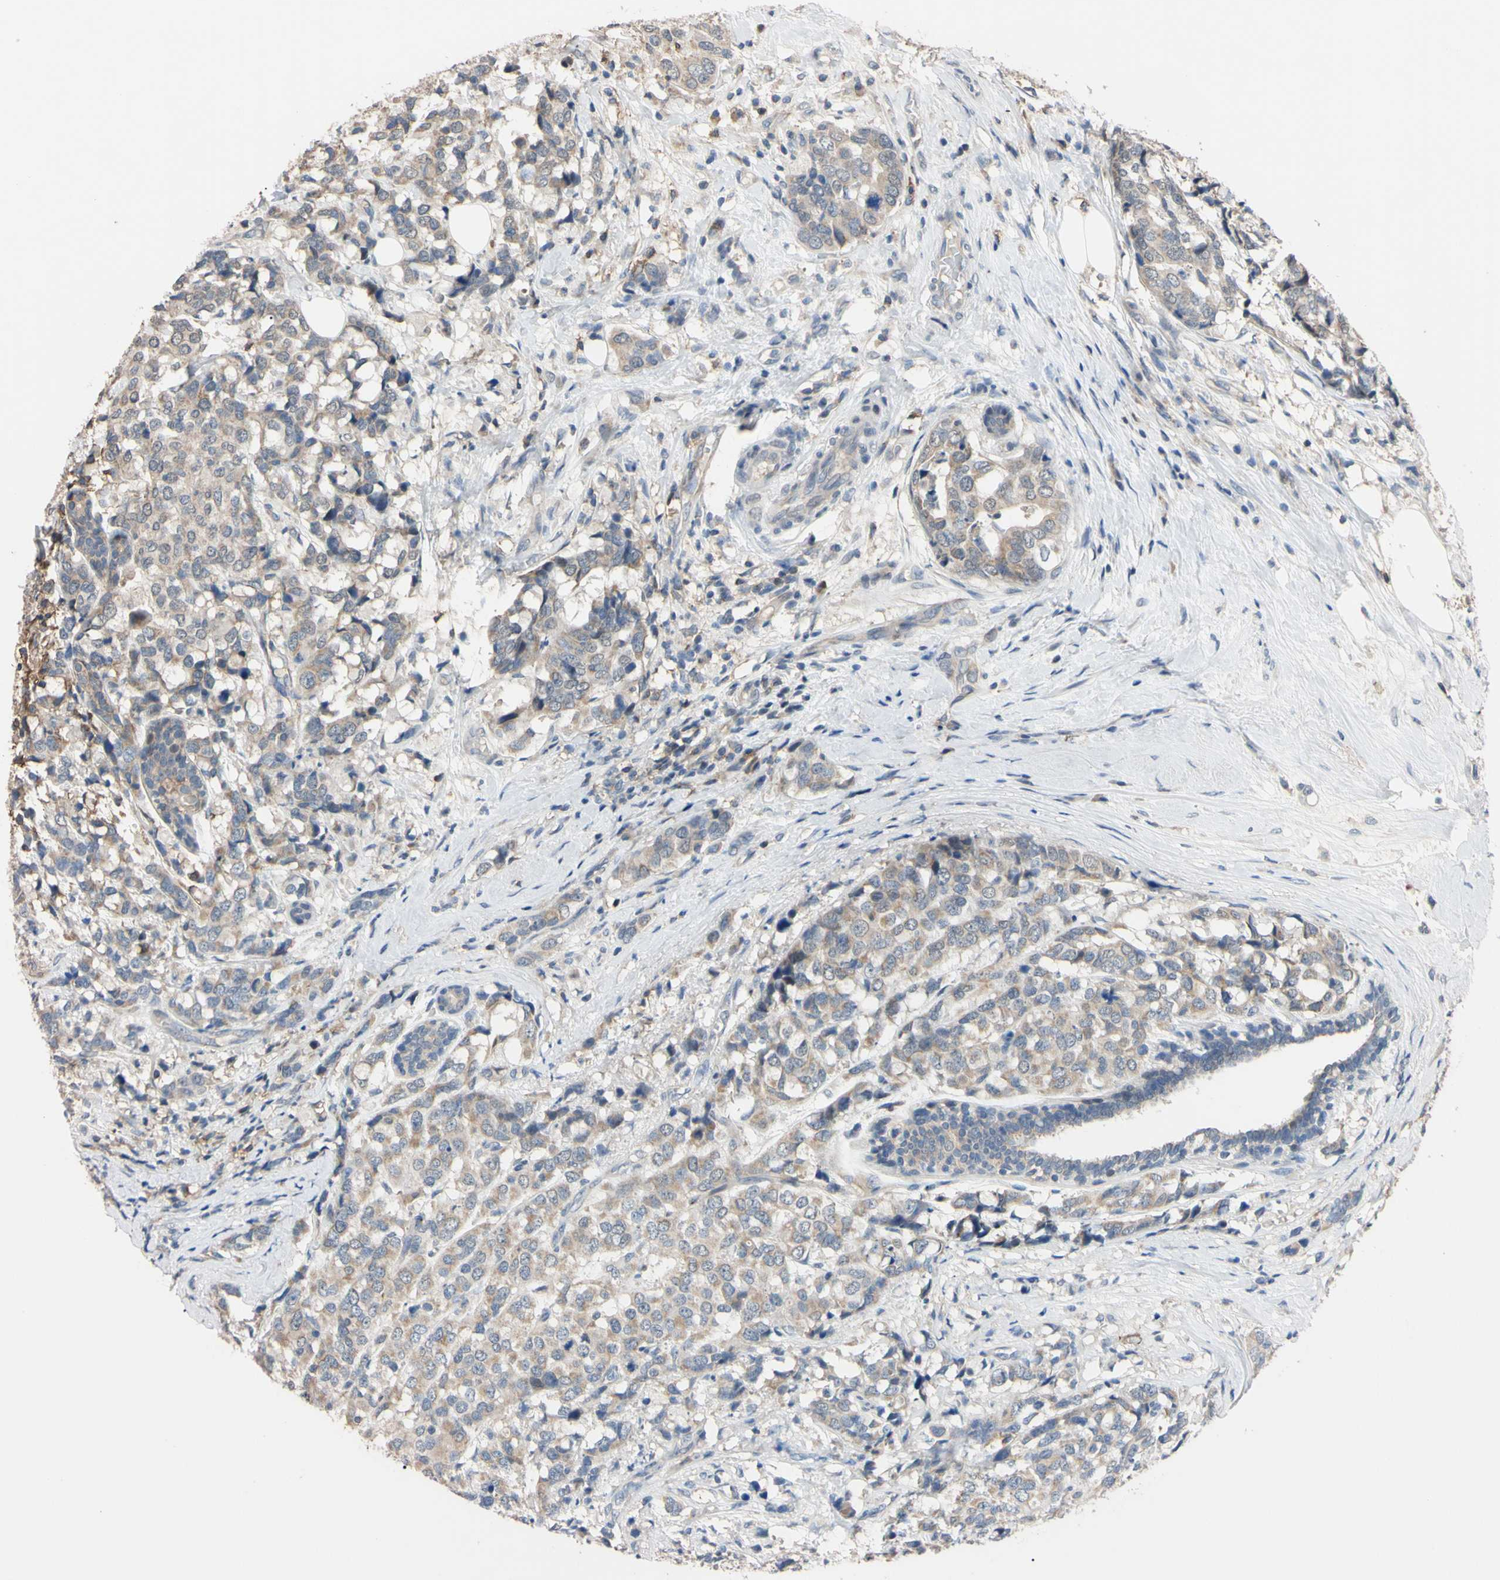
{"staining": {"intensity": "weak", "quantity": ">75%", "location": "cytoplasmic/membranous"}, "tissue": "breast cancer", "cell_type": "Tumor cells", "image_type": "cancer", "snomed": [{"axis": "morphology", "description": "Lobular carcinoma"}, {"axis": "topography", "description": "Breast"}], "caption": "Brown immunohistochemical staining in breast lobular carcinoma reveals weak cytoplasmic/membranous staining in about >75% of tumor cells. (IHC, brightfield microscopy, high magnification).", "gene": "PNKD", "patient": {"sex": "female", "age": 59}}